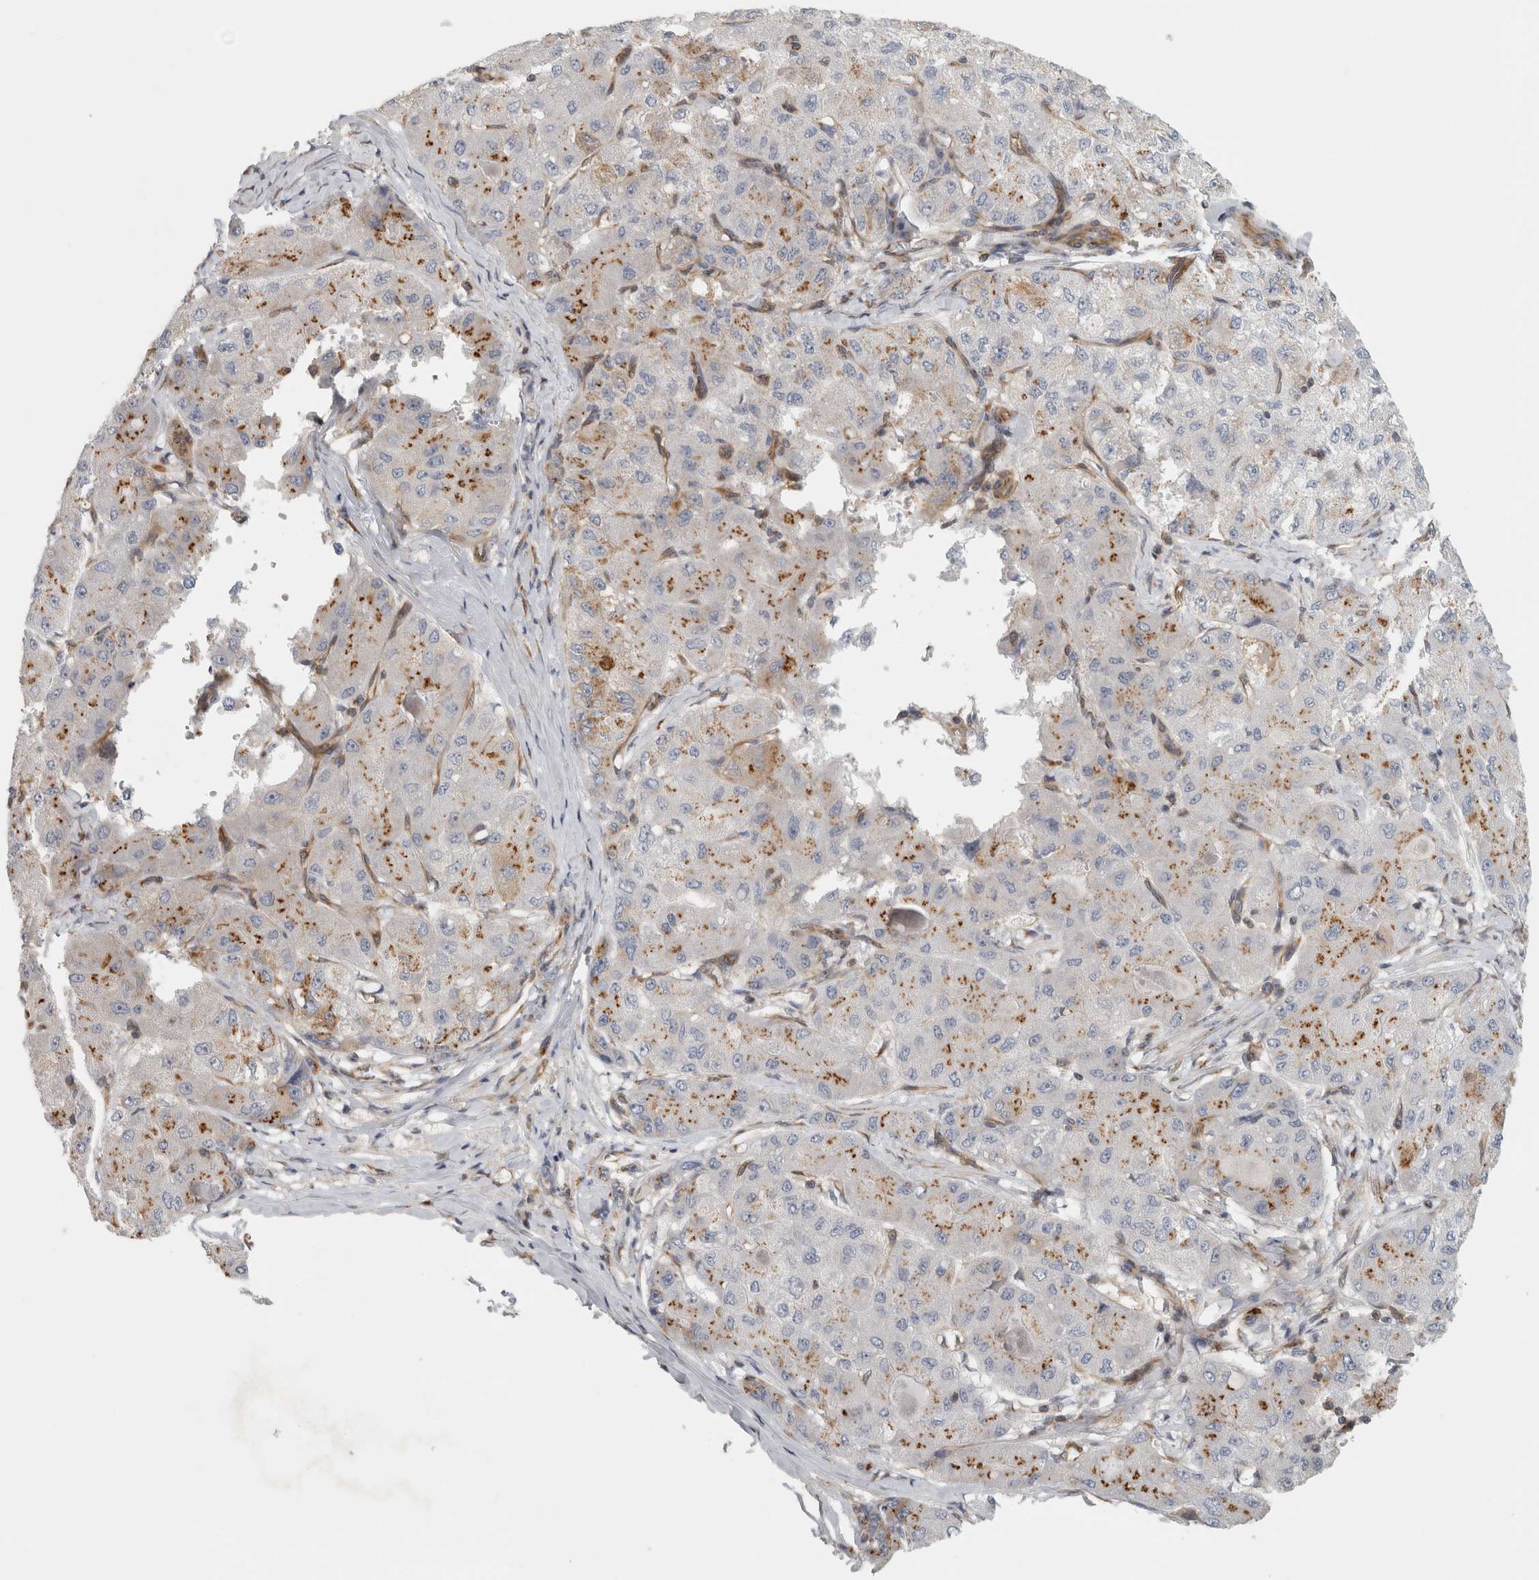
{"staining": {"intensity": "weak", "quantity": "25%-75%", "location": "cytoplasmic/membranous"}, "tissue": "liver cancer", "cell_type": "Tumor cells", "image_type": "cancer", "snomed": [{"axis": "morphology", "description": "Carcinoma, Hepatocellular, NOS"}, {"axis": "topography", "description": "Liver"}], "caption": "This micrograph displays IHC staining of human liver hepatocellular carcinoma, with low weak cytoplasmic/membranous staining in about 25%-75% of tumor cells.", "gene": "PEX6", "patient": {"sex": "male", "age": 80}}